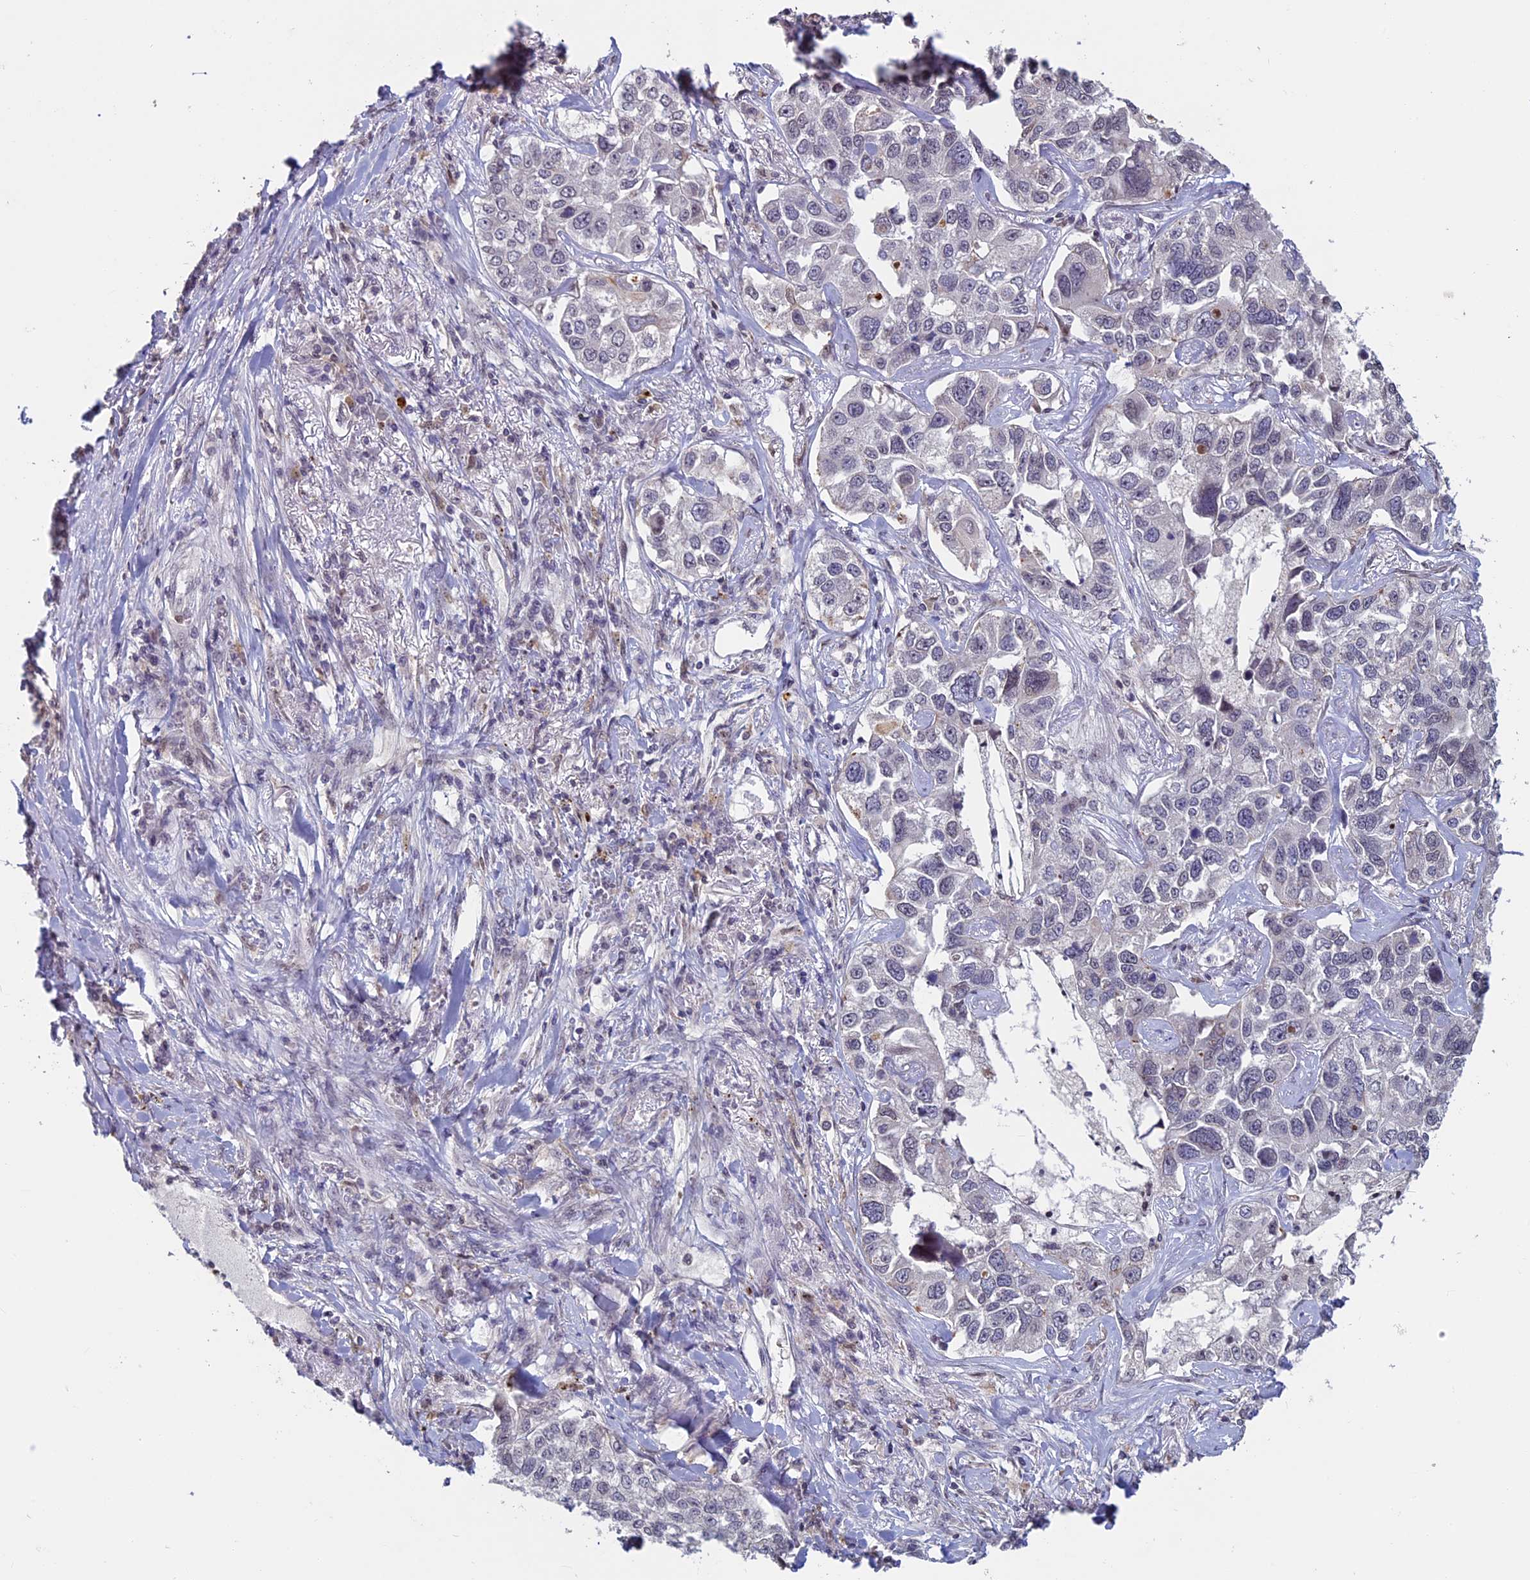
{"staining": {"intensity": "negative", "quantity": "none", "location": "none"}, "tissue": "lung cancer", "cell_type": "Tumor cells", "image_type": "cancer", "snomed": [{"axis": "morphology", "description": "Adenocarcinoma, NOS"}, {"axis": "topography", "description": "Lung"}], "caption": "High magnification brightfield microscopy of lung adenocarcinoma stained with DAB (brown) and counterstained with hematoxylin (blue): tumor cells show no significant positivity.", "gene": "SPIRE1", "patient": {"sex": "male", "age": 49}}